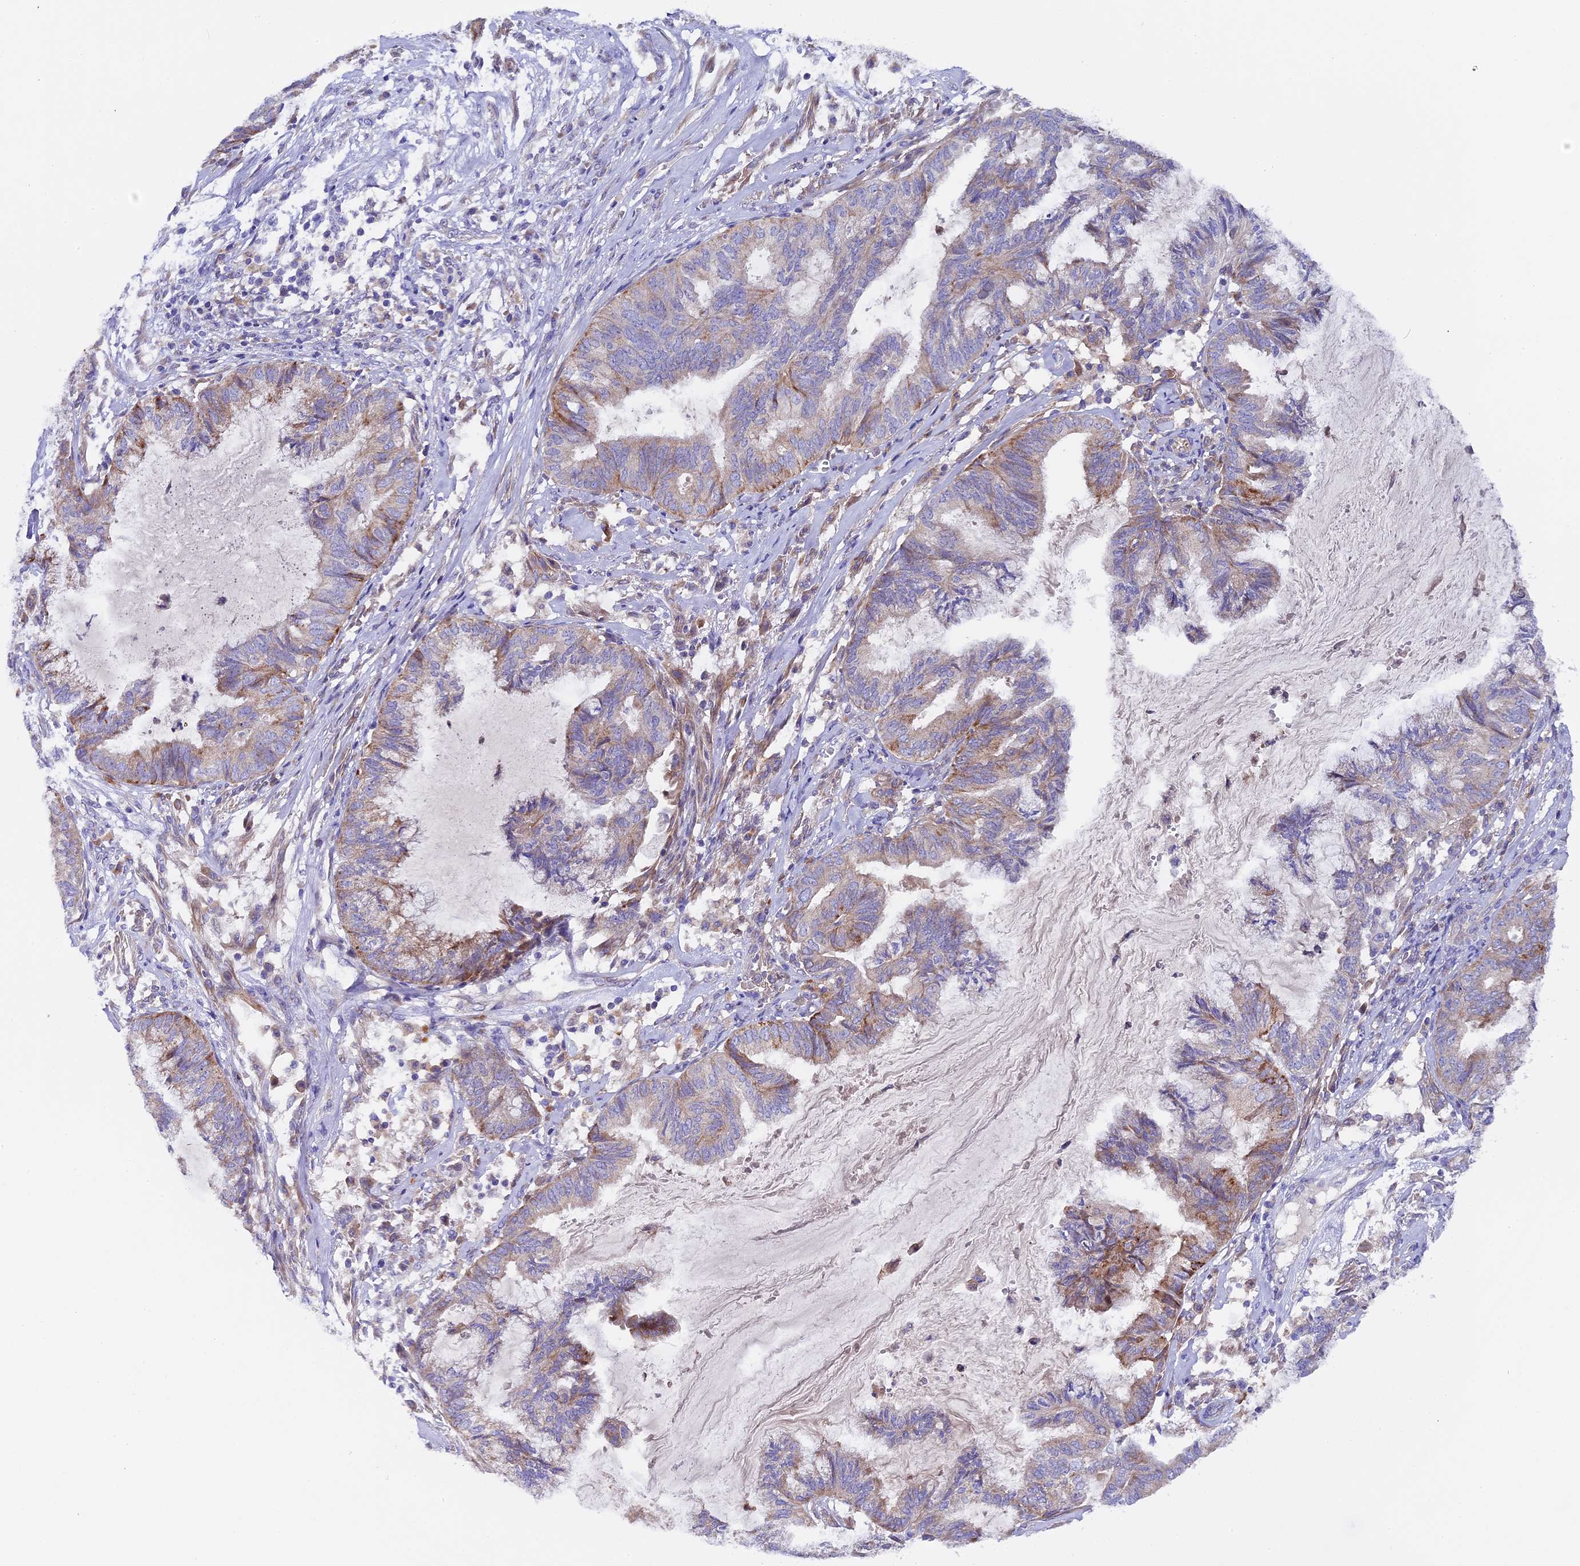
{"staining": {"intensity": "moderate", "quantity": "<25%", "location": "cytoplasmic/membranous"}, "tissue": "endometrial cancer", "cell_type": "Tumor cells", "image_type": "cancer", "snomed": [{"axis": "morphology", "description": "Adenocarcinoma, NOS"}, {"axis": "topography", "description": "Endometrium"}], "caption": "Immunohistochemistry (IHC) histopathology image of neoplastic tissue: human endometrial cancer (adenocarcinoma) stained using IHC displays low levels of moderate protein expression localized specifically in the cytoplasmic/membranous of tumor cells, appearing as a cytoplasmic/membranous brown color.", "gene": "PIGU", "patient": {"sex": "female", "age": 86}}